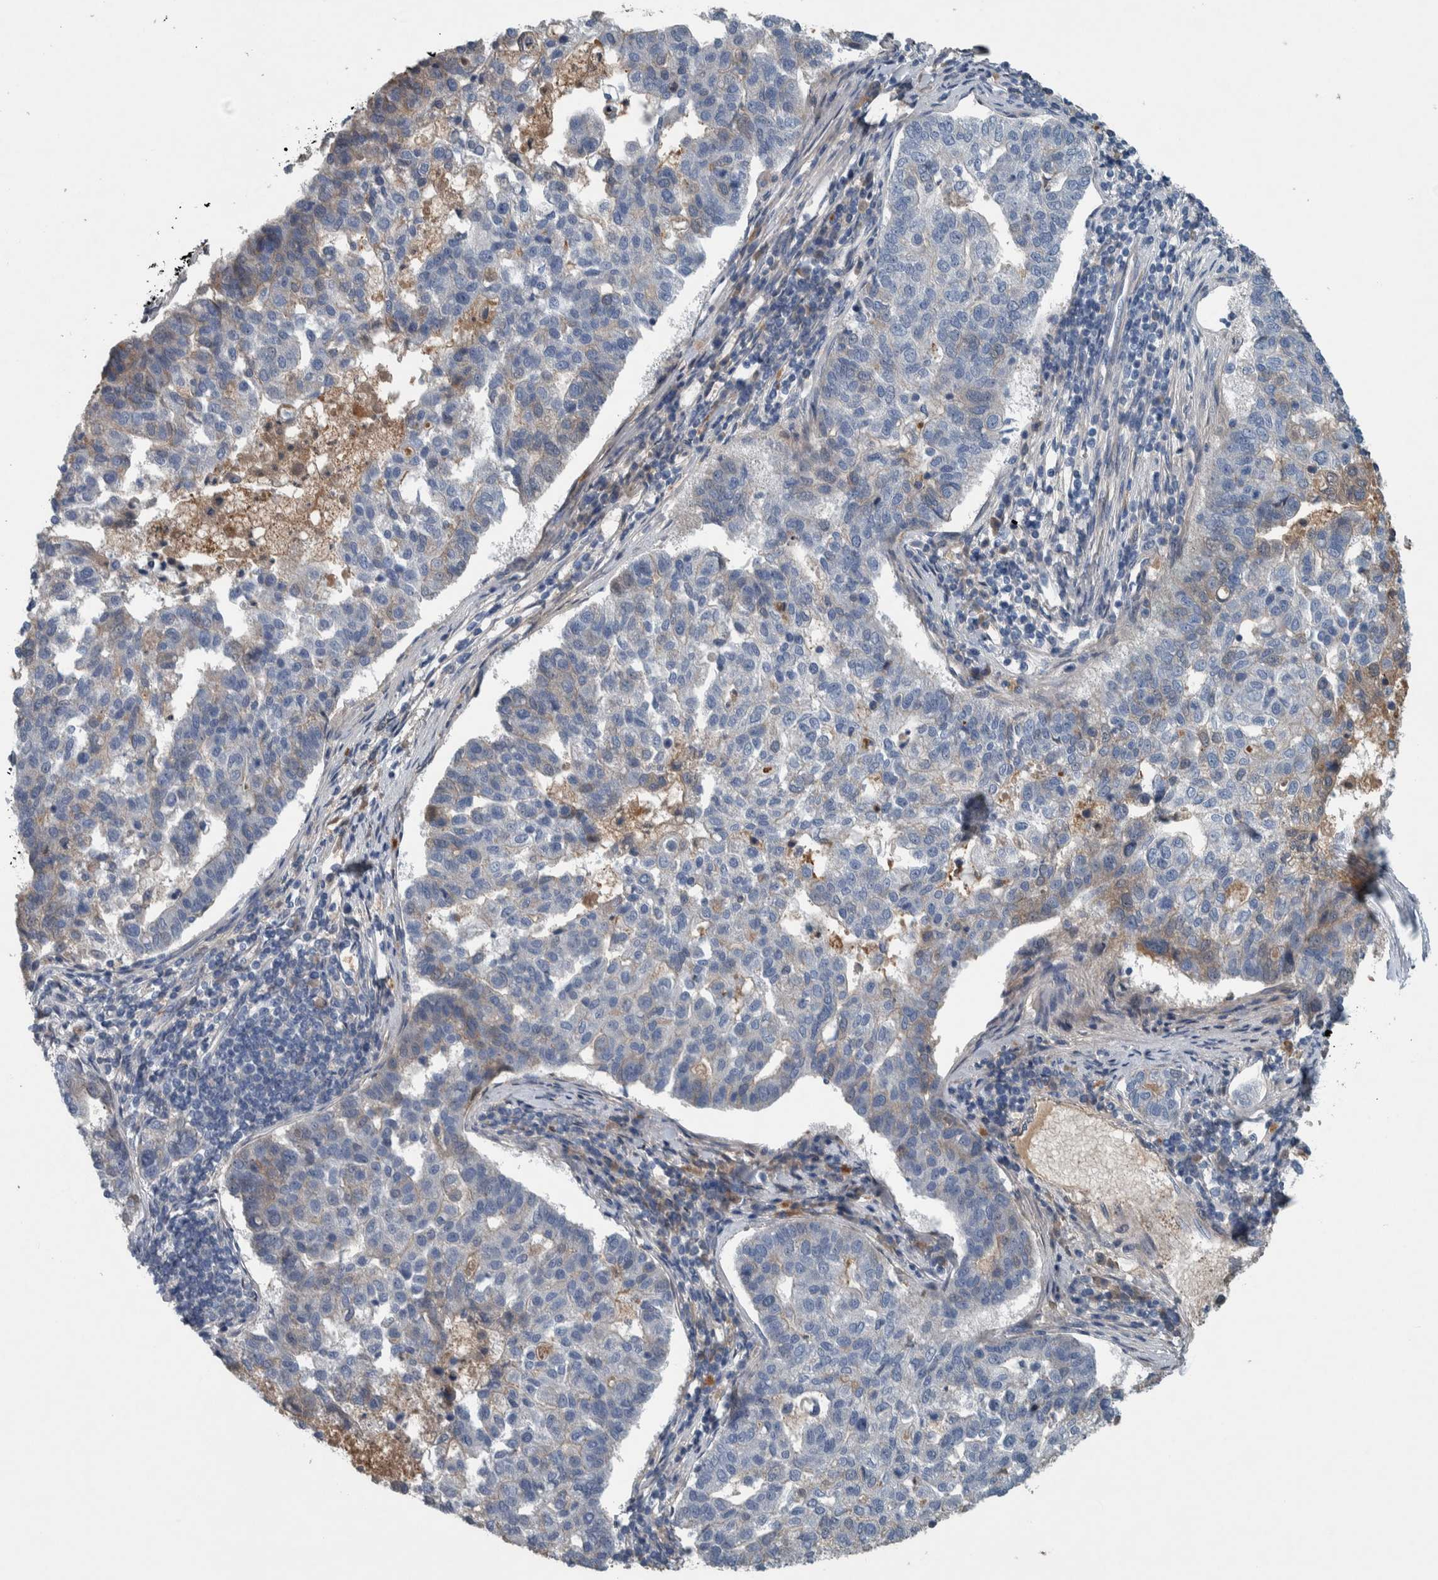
{"staining": {"intensity": "negative", "quantity": "none", "location": "none"}, "tissue": "pancreatic cancer", "cell_type": "Tumor cells", "image_type": "cancer", "snomed": [{"axis": "morphology", "description": "Adenocarcinoma, NOS"}, {"axis": "topography", "description": "Pancreas"}], "caption": "An image of pancreatic adenocarcinoma stained for a protein displays no brown staining in tumor cells.", "gene": "SERPINC1", "patient": {"sex": "female", "age": 61}}